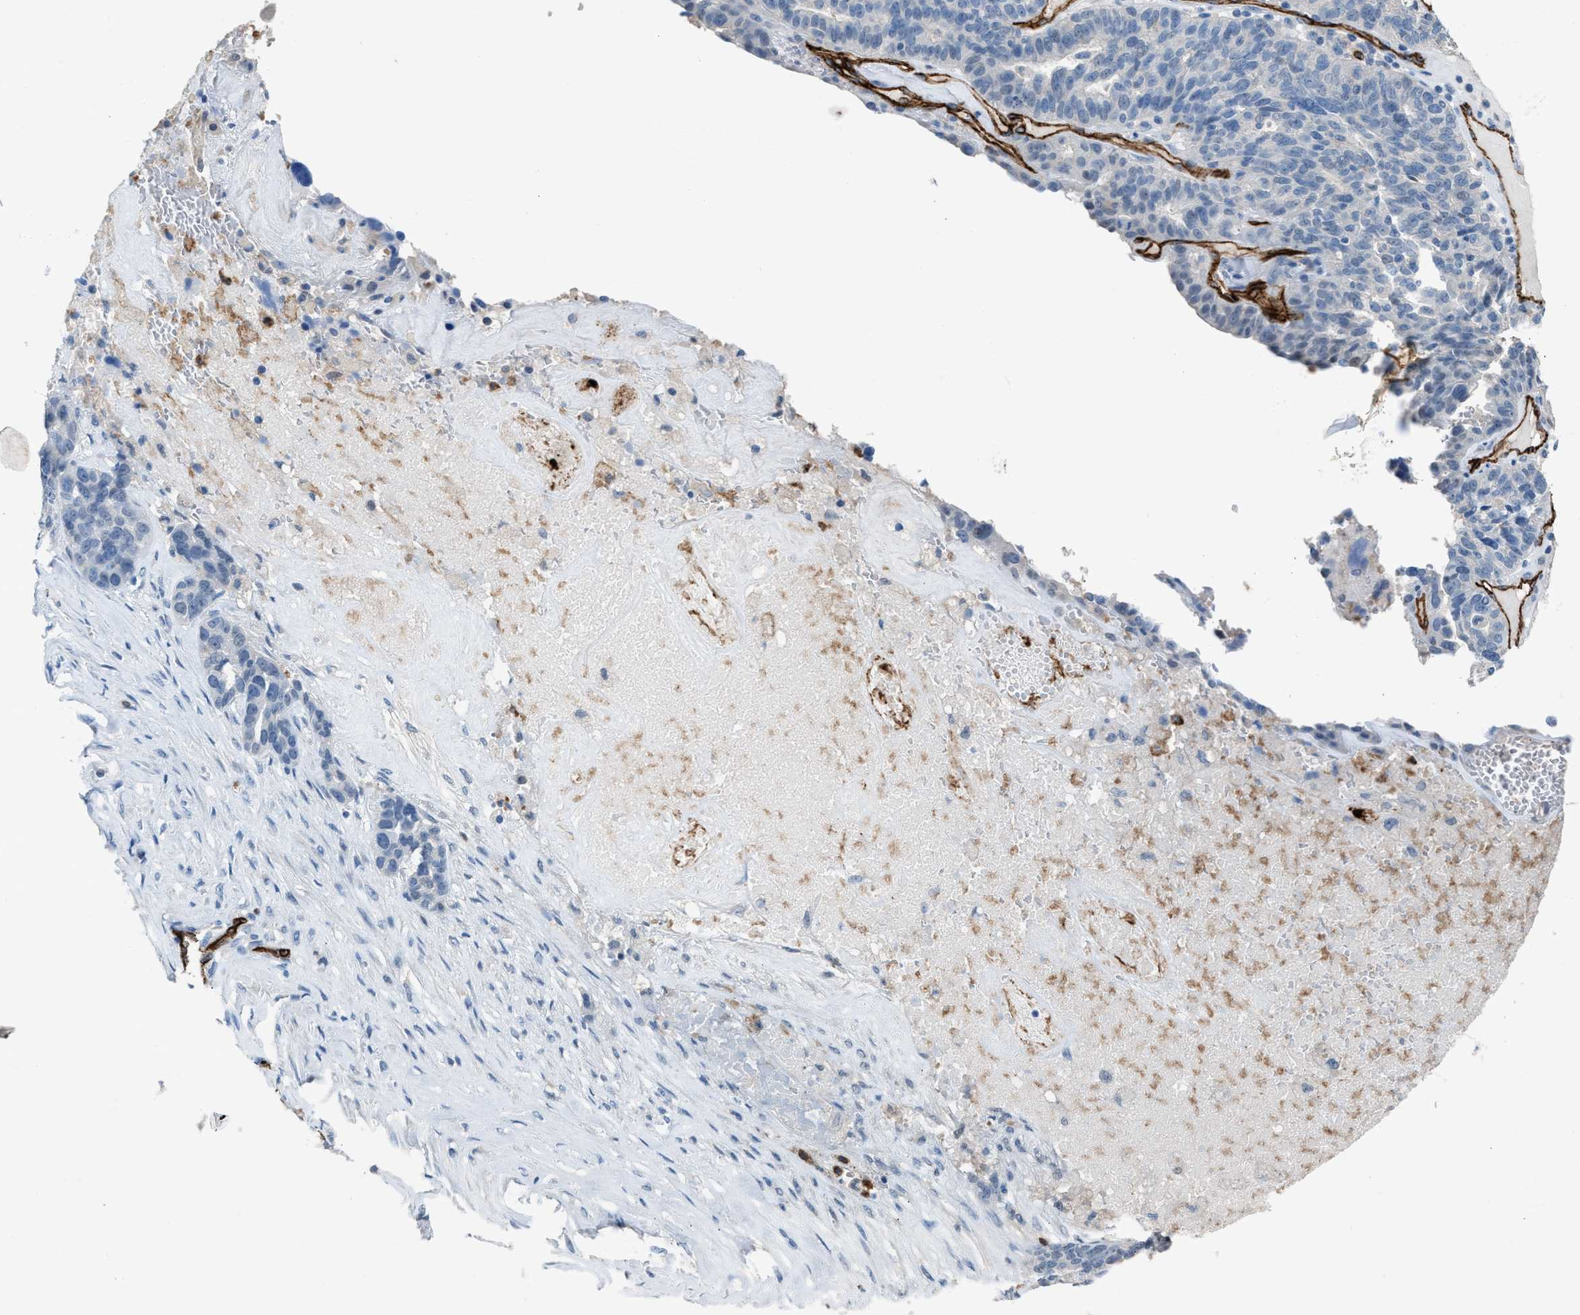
{"staining": {"intensity": "negative", "quantity": "none", "location": "none"}, "tissue": "ovarian cancer", "cell_type": "Tumor cells", "image_type": "cancer", "snomed": [{"axis": "morphology", "description": "Cystadenocarcinoma, serous, NOS"}, {"axis": "topography", "description": "Ovary"}], "caption": "Immunohistochemistry (IHC) micrograph of human ovarian serous cystadenocarcinoma stained for a protein (brown), which displays no expression in tumor cells.", "gene": "DYSF", "patient": {"sex": "female", "age": 59}}